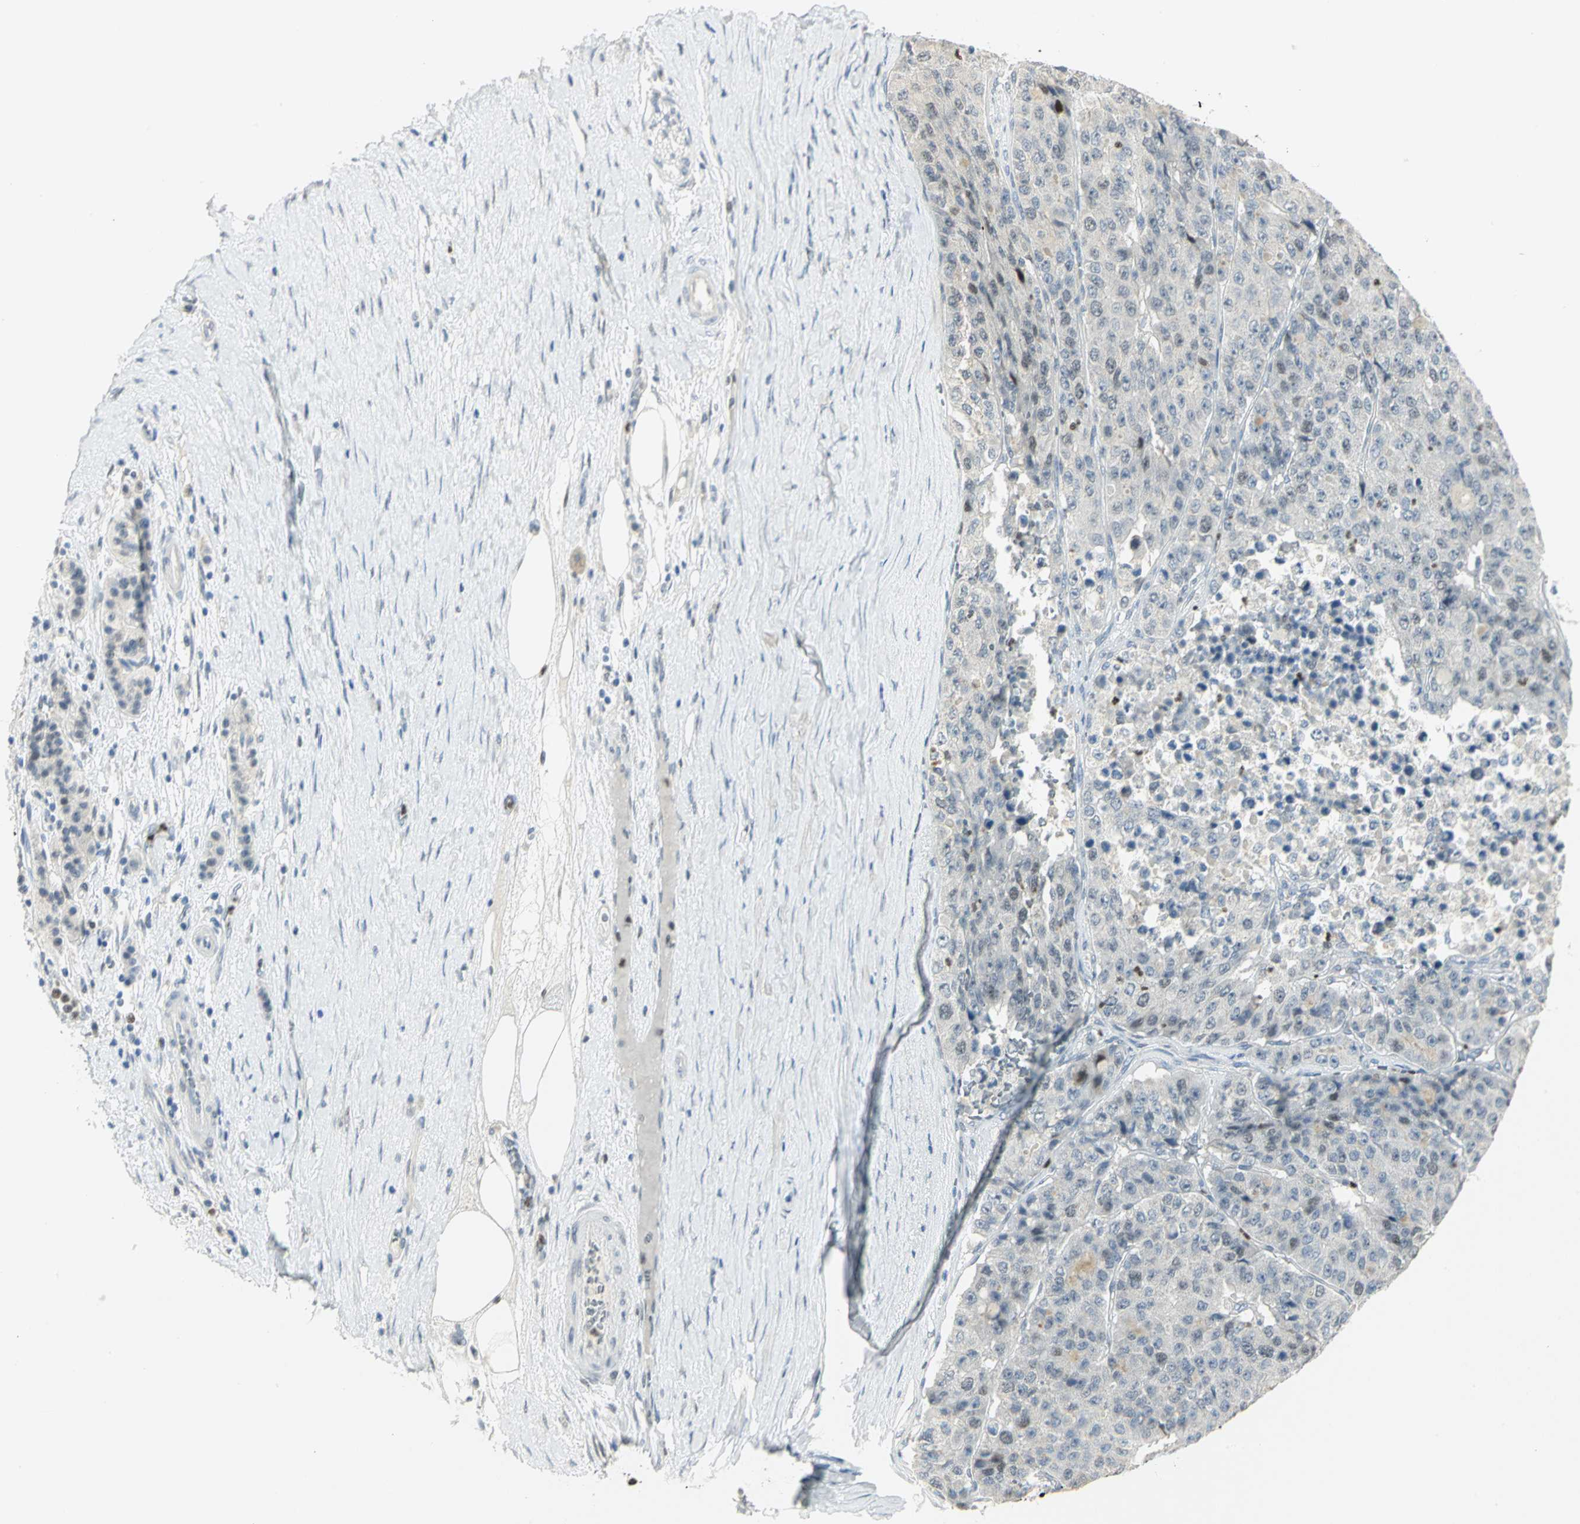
{"staining": {"intensity": "negative", "quantity": "none", "location": "none"}, "tissue": "pancreatic cancer", "cell_type": "Tumor cells", "image_type": "cancer", "snomed": [{"axis": "morphology", "description": "Adenocarcinoma, NOS"}, {"axis": "topography", "description": "Pancreas"}], "caption": "Pancreatic adenocarcinoma was stained to show a protein in brown. There is no significant expression in tumor cells.", "gene": "BCL6", "patient": {"sex": "male", "age": 50}}